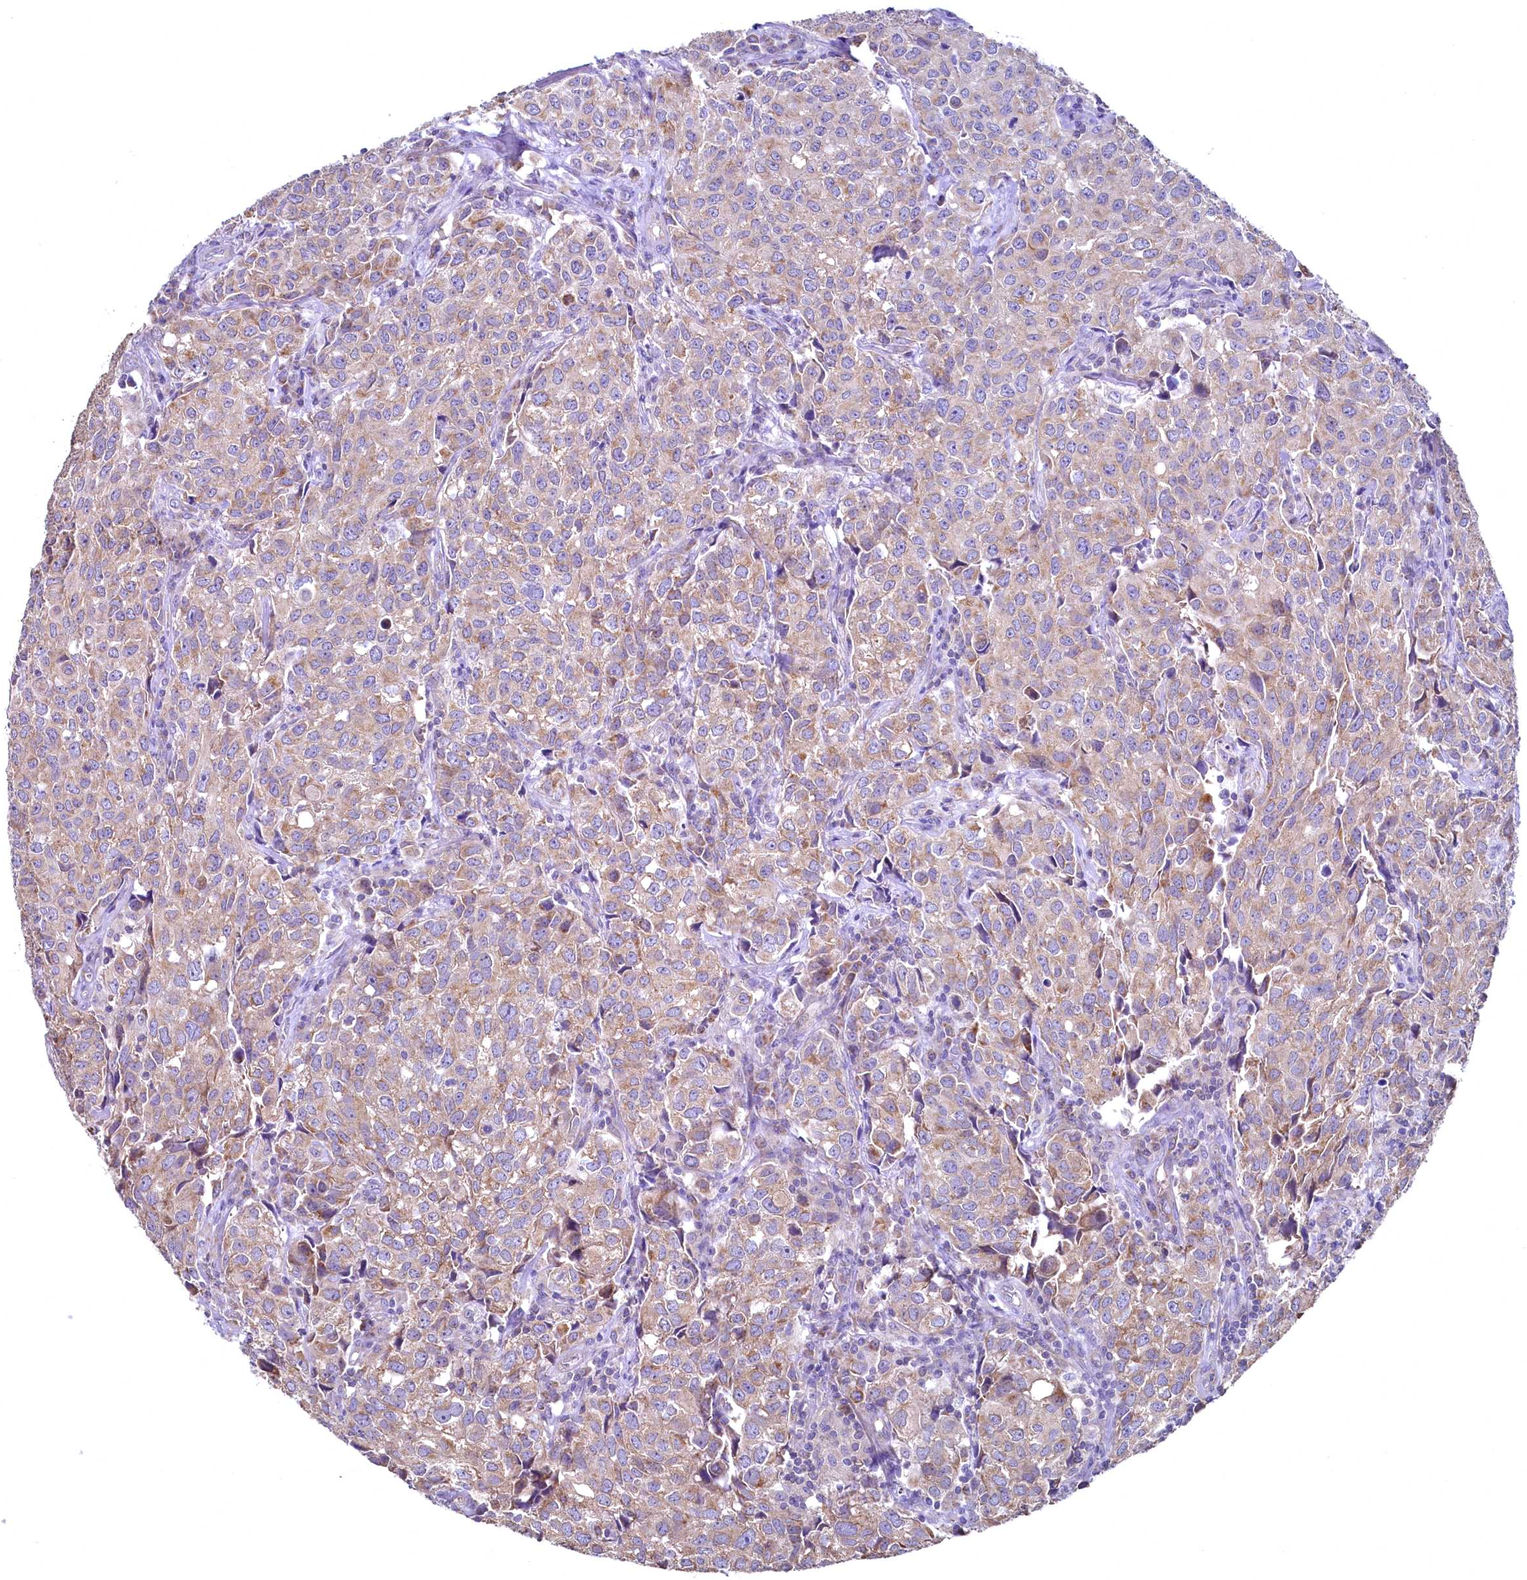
{"staining": {"intensity": "weak", "quantity": ">75%", "location": "cytoplasmic/membranous"}, "tissue": "urothelial cancer", "cell_type": "Tumor cells", "image_type": "cancer", "snomed": [{"axis": "morphology", "description": "Urothelial carcinoma, High grade"}, {"axis": "topography", "description": "Urinary bladder"}], "caption": "Brown immunohistochemical staining in urothelial cancer reveals weak cytoplasmic/membranous positivity in approximately >75% of tumor cells.", "gene": "MRPL57", "patient": {"sex": "female", "age": 75}}